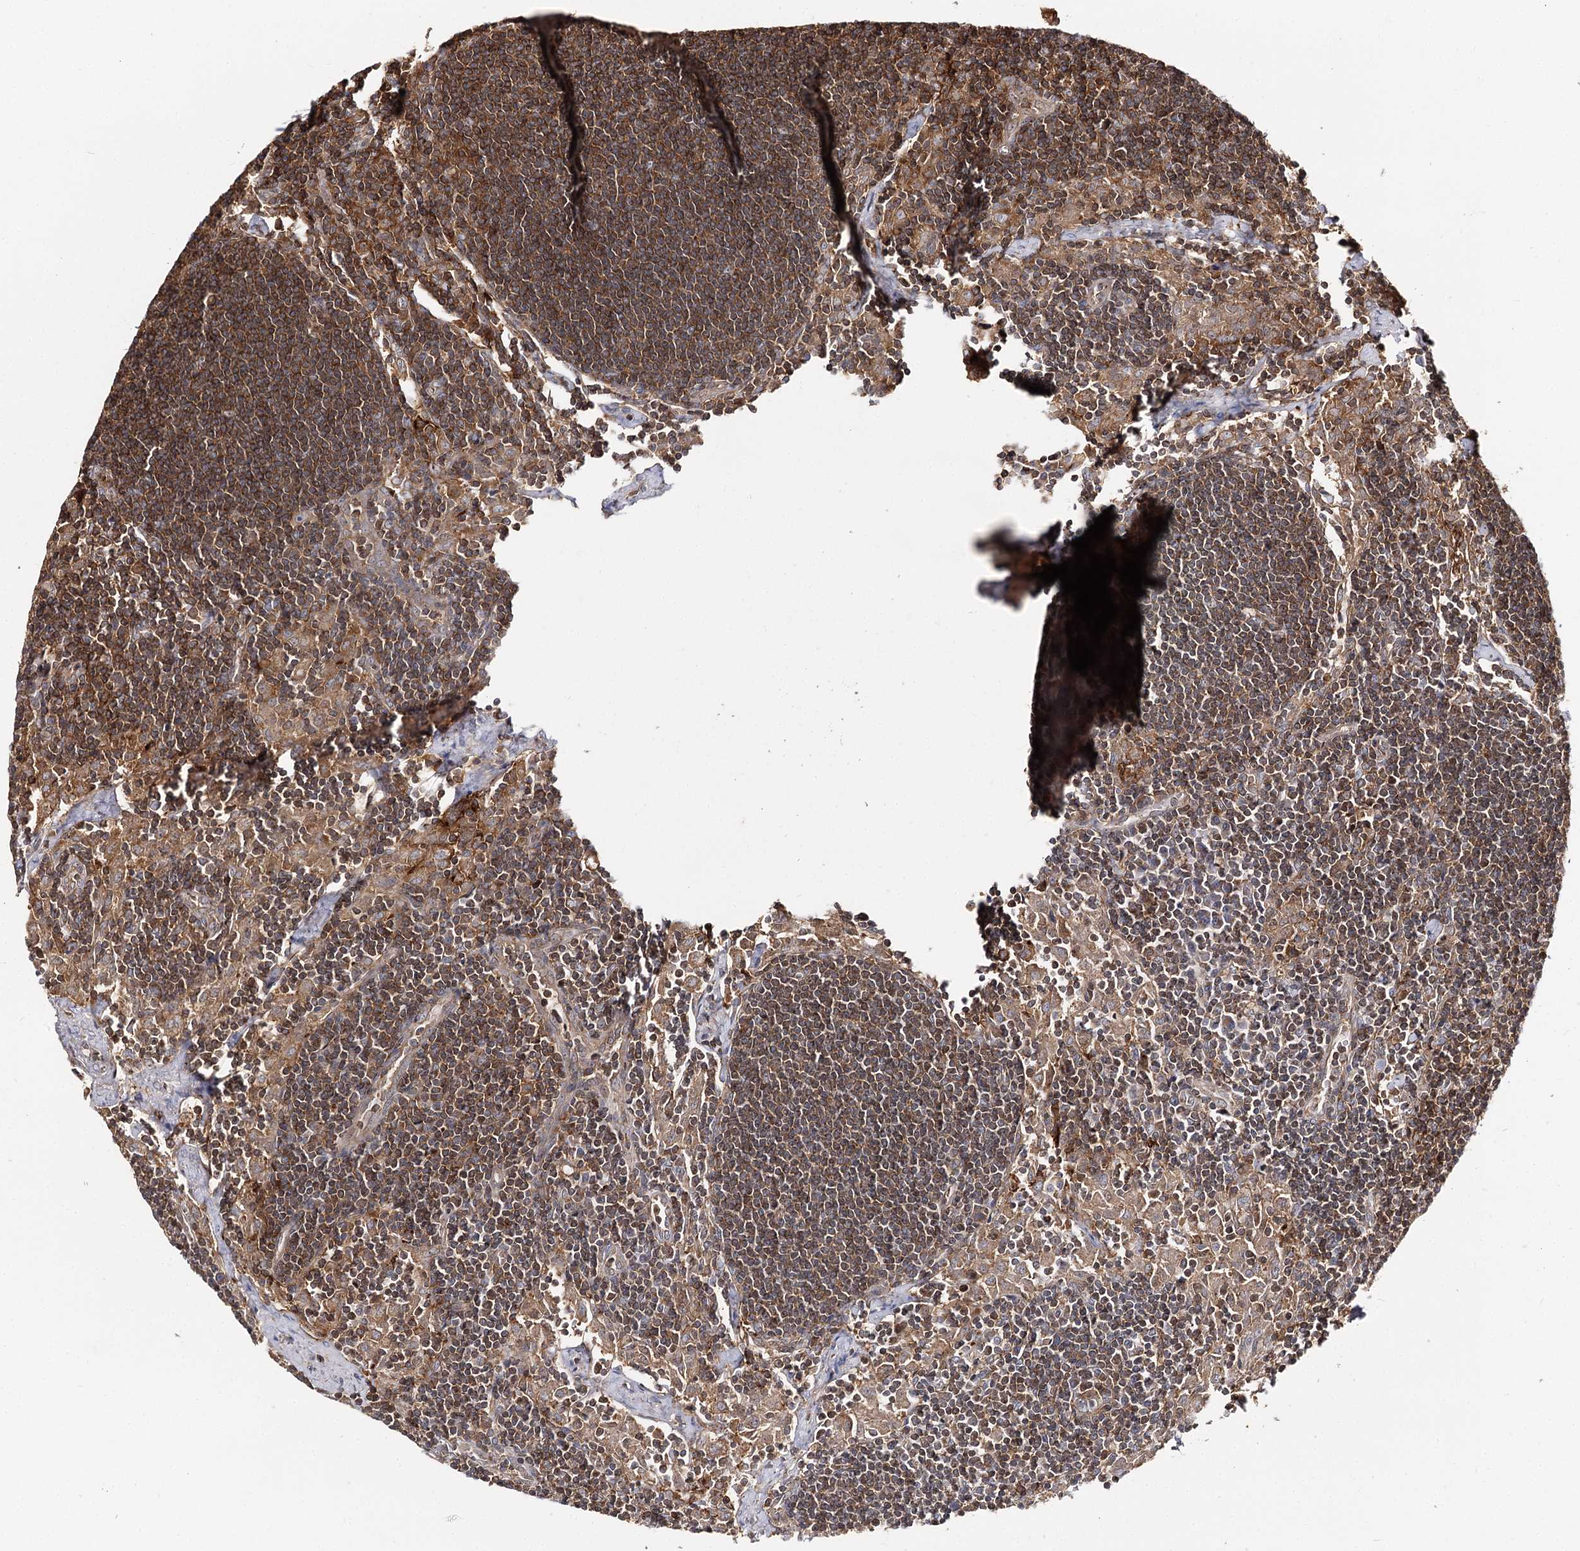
{"staining": {"intensity": "moderate", "quantity": ">75%", "location": "cytoplasmic/membranous"}, "tissue": "lymph node", "cell_type": "Germinal center cells", "image_type": "normal", "snomed": [{"axis": "morphology", "description": "Normal tissue, NOS"}, {"axis": "topography", "description": "Lymph node"}], "caption": "Brown immunohistochemical staining in normal human lymph node demonstrates moderate cytoplasmic/membranous staining in approximately >75% of germinal center cells.", "gene": "SEC24B", "patient": {"sex": "male", "age": 24}}